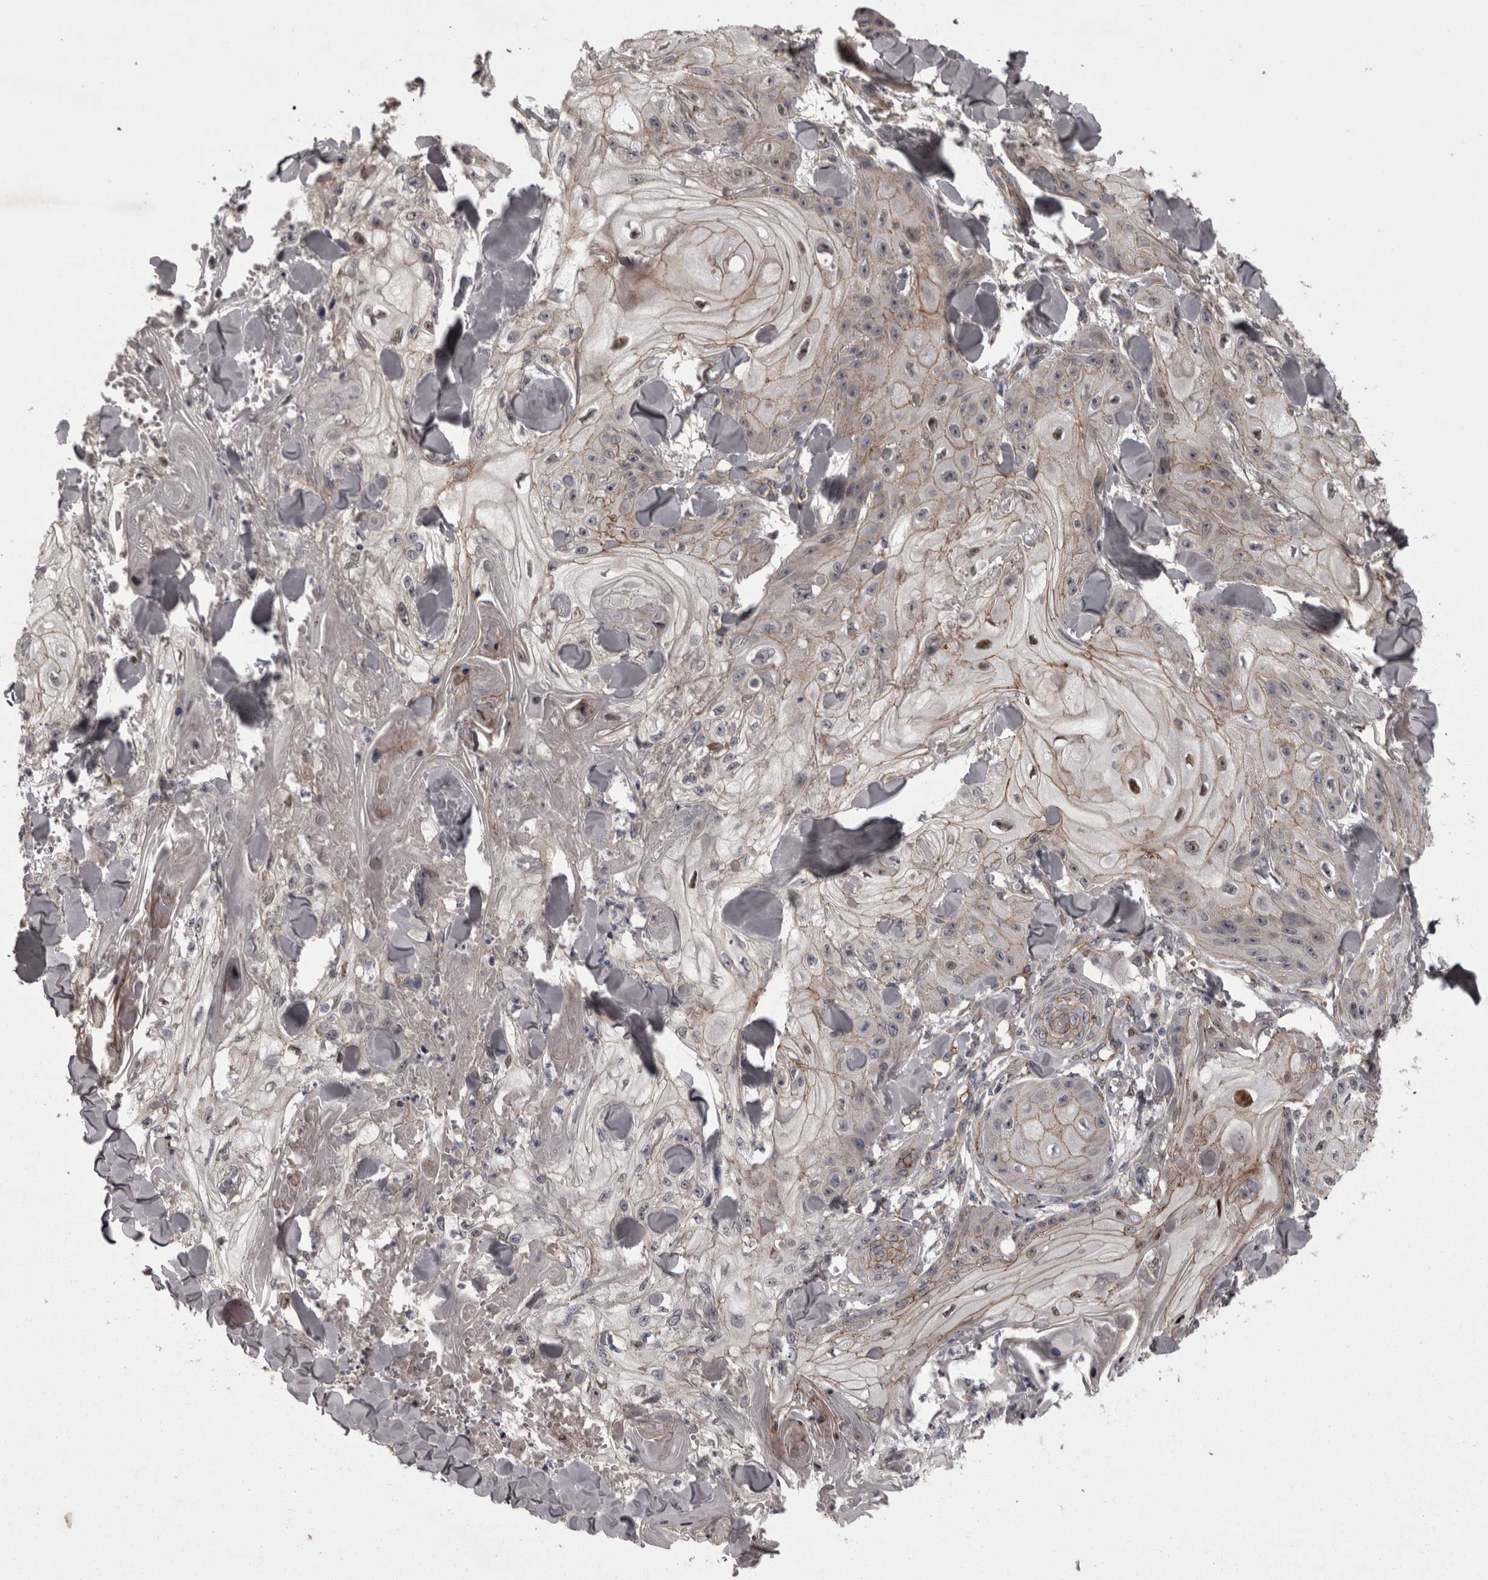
{"staining": {"intensity": "weak", "quantity": ">75%", "location": "cytoplasmic/membranous,nuclear"}, "tissue": "skin cancer", "cell_type": "Tumor cells", "image_type": "cancer", "snomed": [{"axis": "morphology", "description": "Squamous cell carcinoma, NOS"}, {"axis": "topography", "description": "Skin"}], "caption": "A micrograph showing weak cytoplasmic/membranous and nuclear expression in approximately >75% of tumor cells in skin cancer (squamous cell carcinoma), as visualized by brown immunohistochemical staining.", "gene": "PCDH17", "patient": {"sex": "male", "age": 74}}